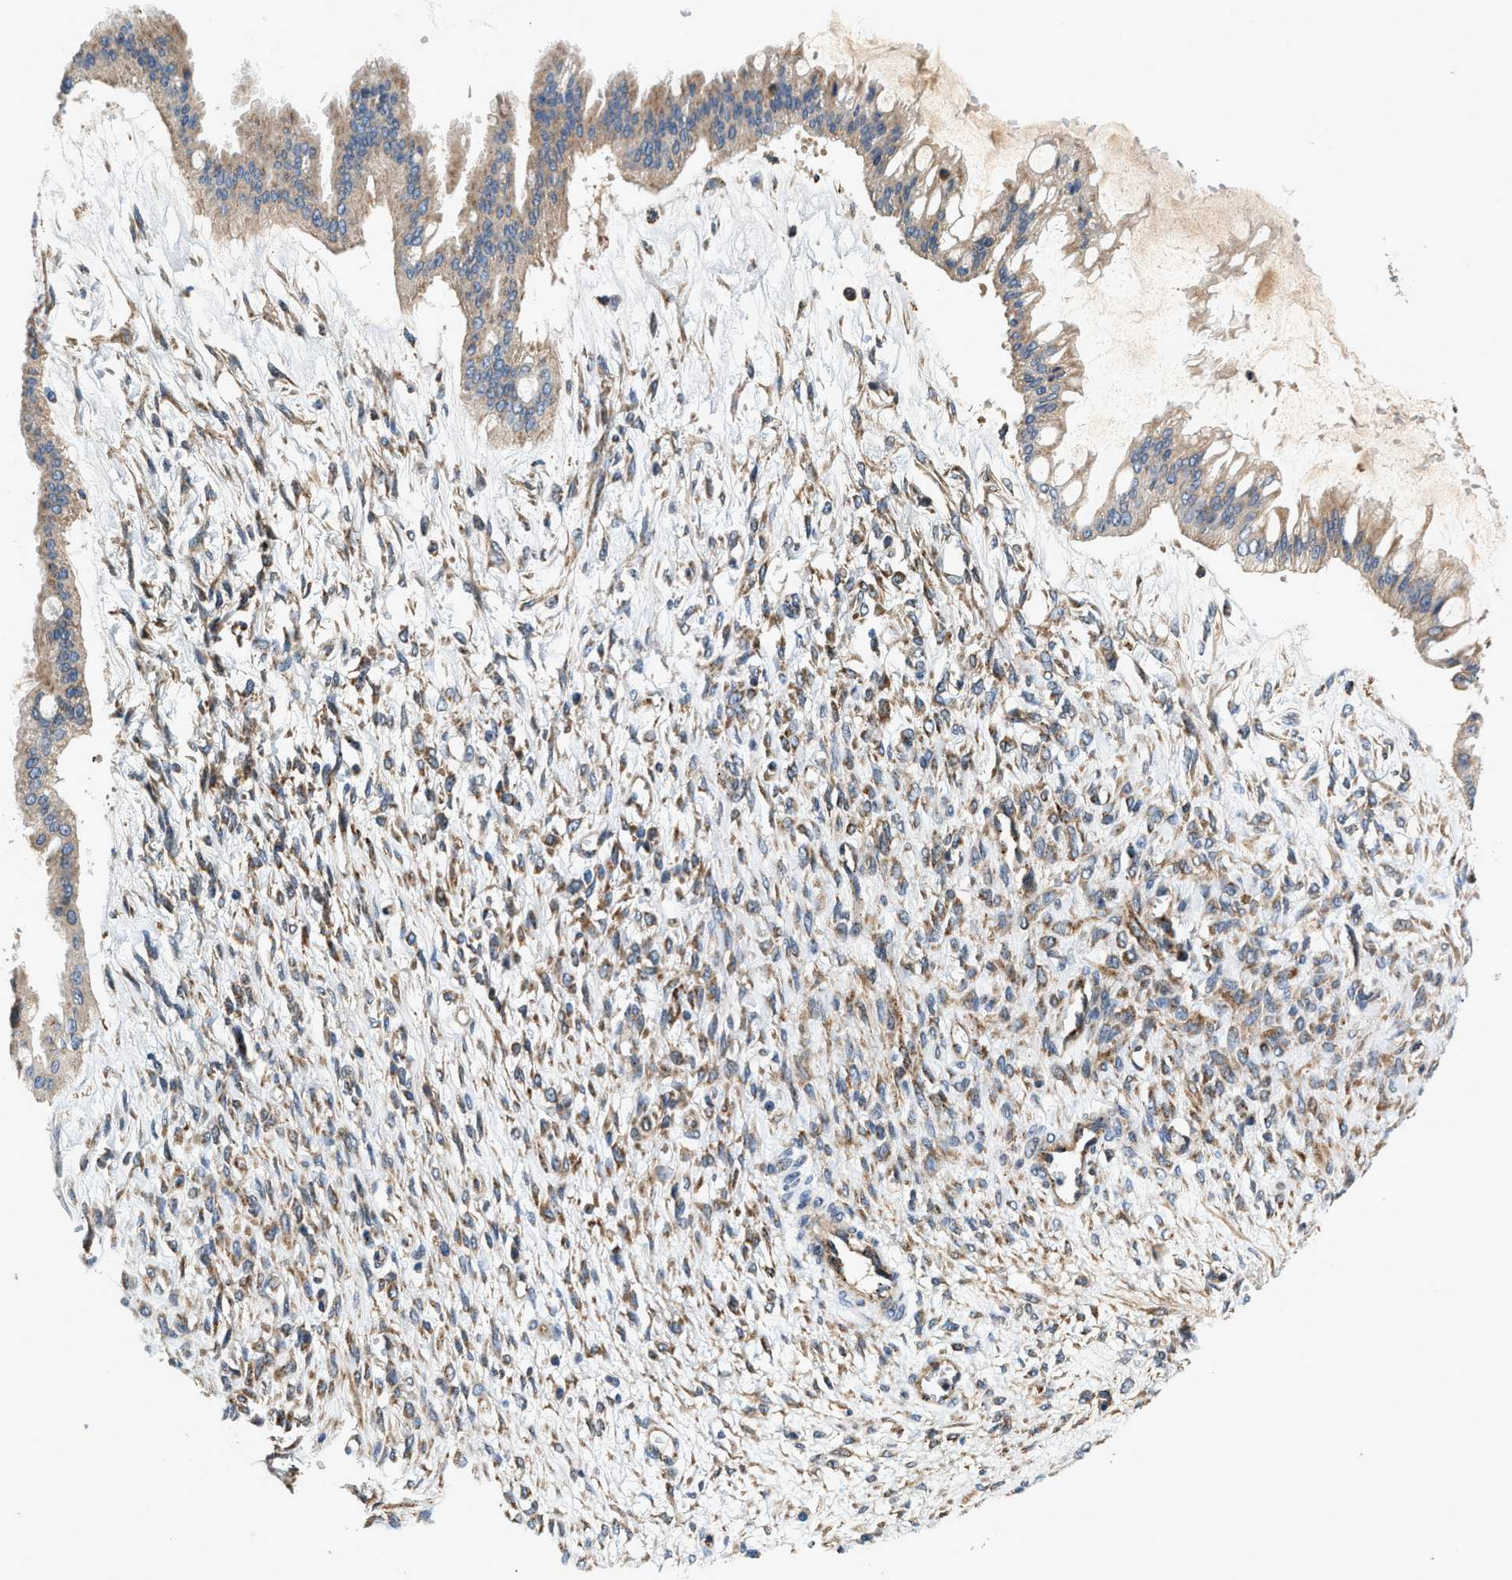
{"staining": {"intensity": "moderate", "quantity": ">75%", "location": "cytoplasmic/membranous"}, "tissue": "ovarian cancer", "cell_type": "Tumor cells", "image_type": "cancer", "snomed": [{"axis": "morphology", "description": "Cystadenocarcinoma, mucinous, NOS"}, {"axis": "topography", "description": "Ovary"}], "caption": "Moderate cytoplasmic/membranous expression for a protein is seen in approximately >75% of tumor cells of ovarian cancer using immunohistochemistry (IHC).", "gene": "DUSP10", "patient": {"sex": "female", "age": 73}}